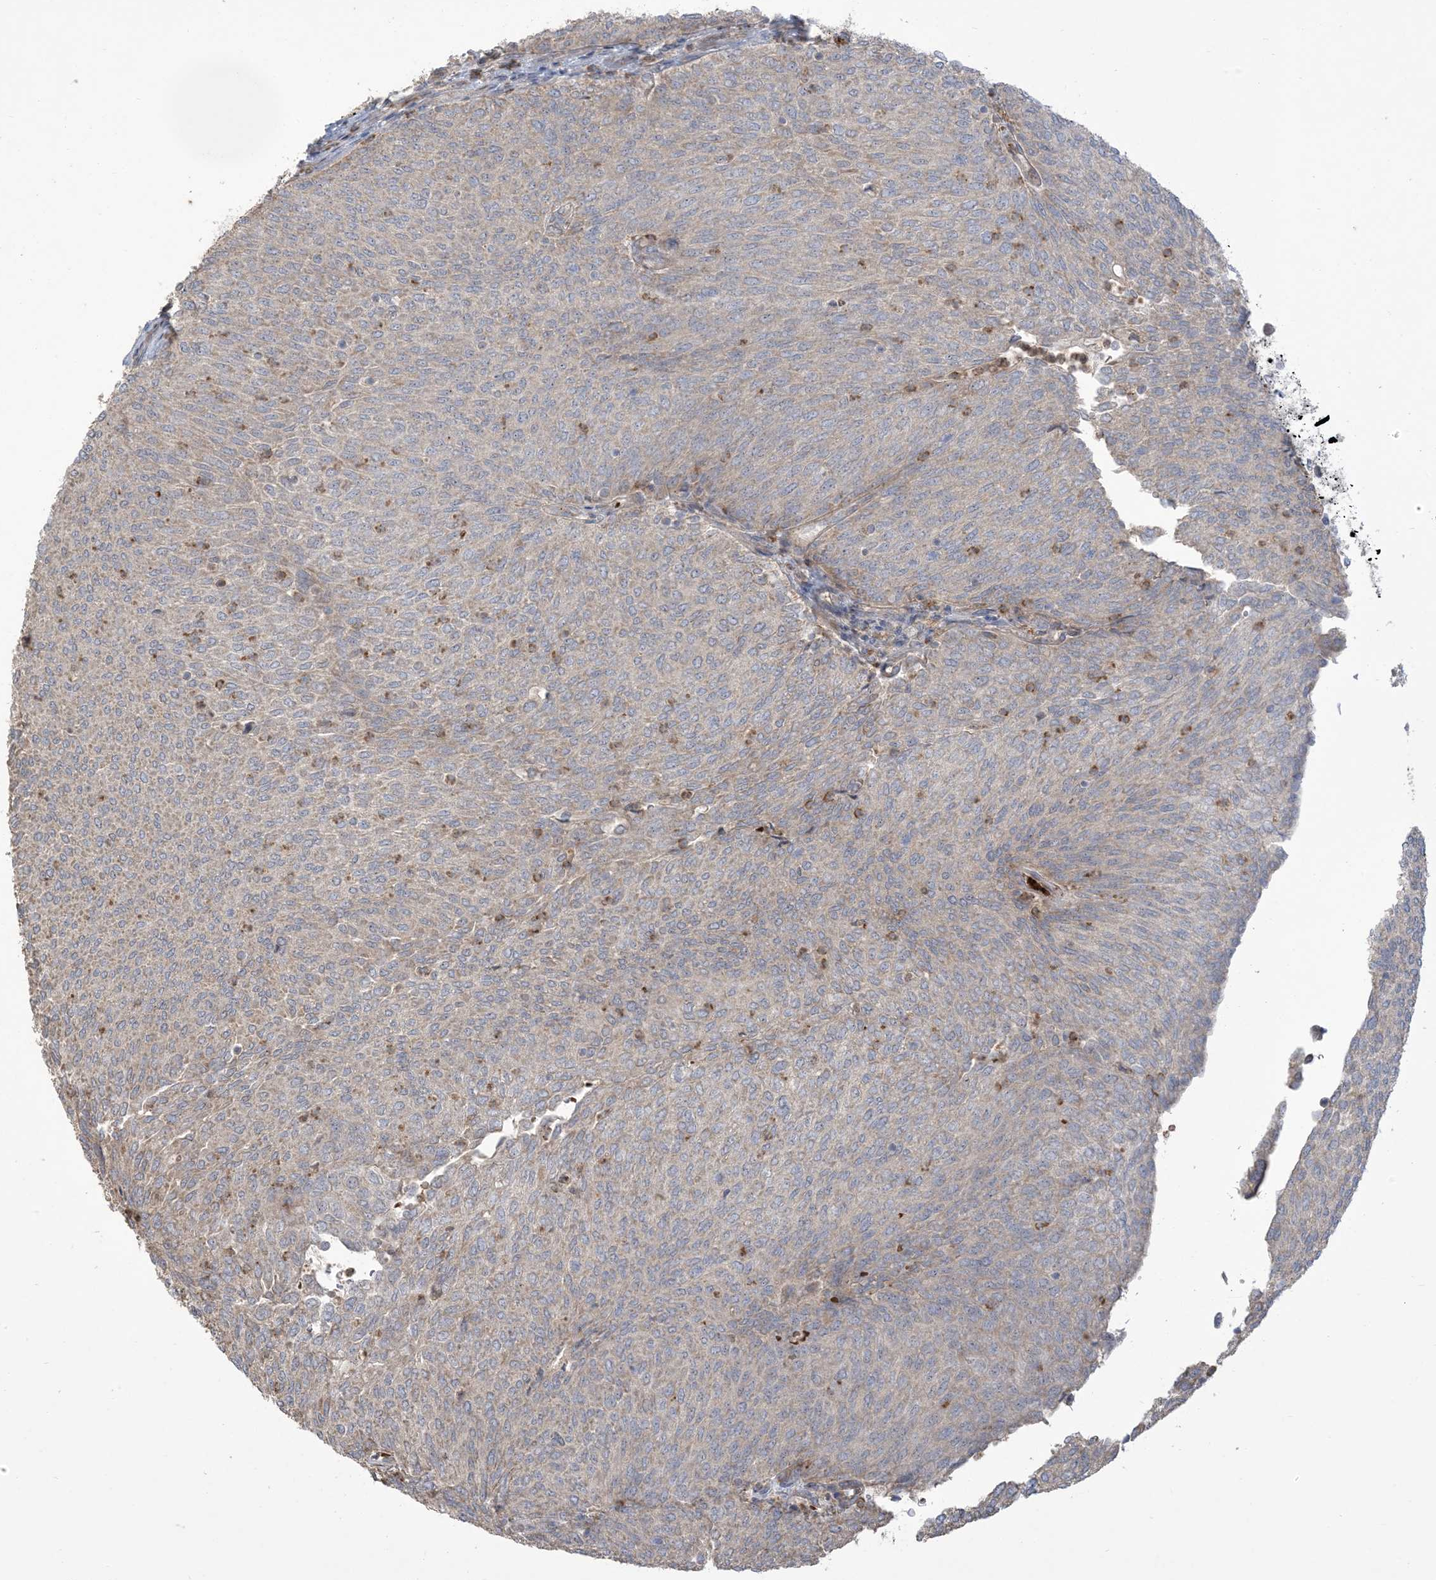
{"staining": {"intensity": "negative", "quantity": "none", "location": "none"}, "tissue": "urothelial cancer", "cell_type": "Tumor cells", "image_type": "cancer", "snomed": [{"axis": "morphology", "description": "Urothelial carcinoma, Low grade"}, {"axis": "topography", "description": "Urinary bladder"}], "caption": "Immunohistochemistry (IHC) of low-grade urothelial carcinoma reveals no staining in tumor cells.", "gene": "KLHL18", "patient": {"sex": "female", "age": 79}}